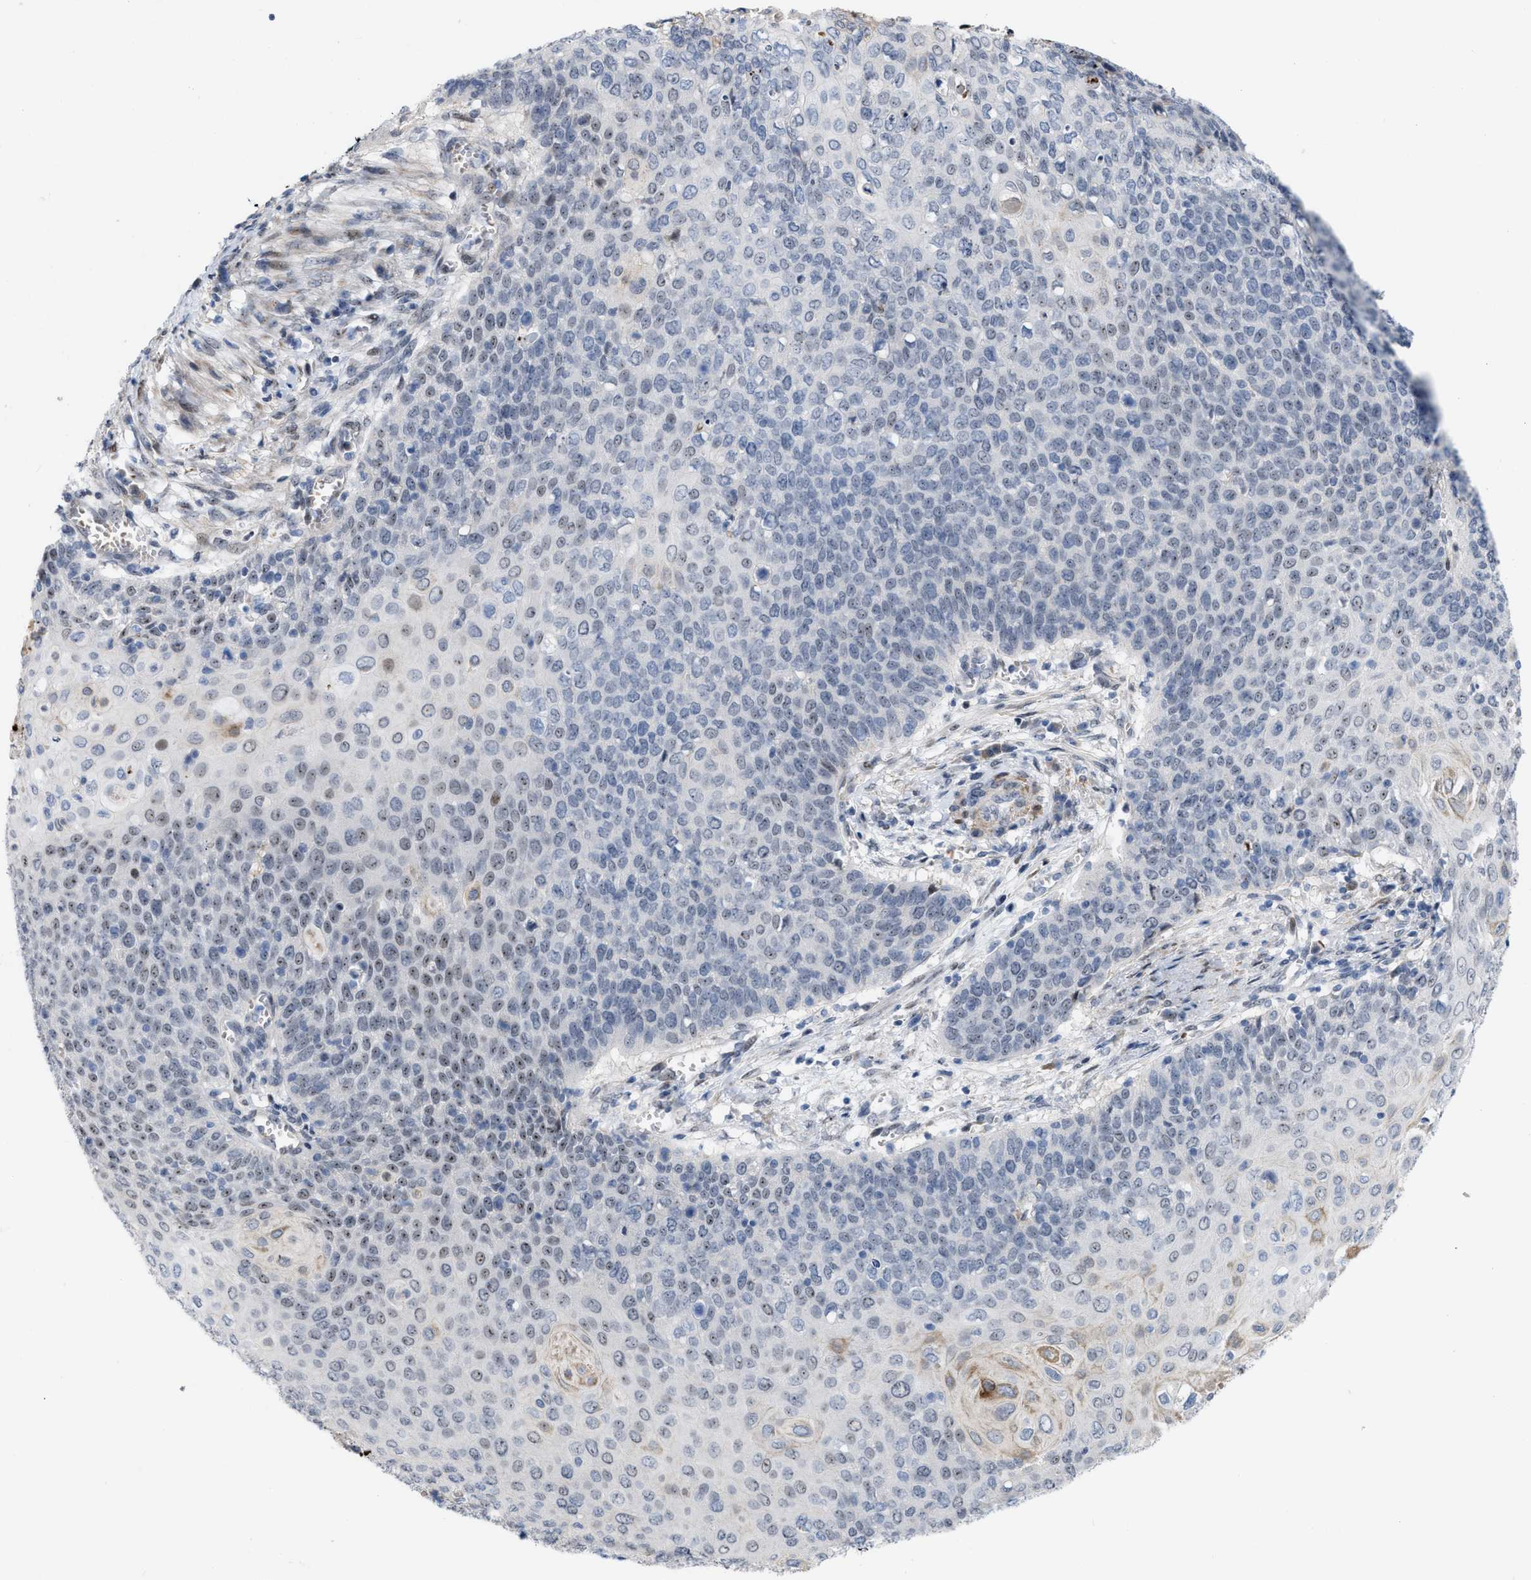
{"staining": {"intensity": "moderate", "quantity": "<25%", "location": "nuclear"}, "tissue": "cervical cancer", "cell_type": "Tumor cells", "image_type": "cancer", "snomed": [{"axis": "morphology", "description": "Squamous cell carcinoma, NOS"}, {"axis": "topography", "description": "Cervix"}], "caption": "DAB (3,3'-diaminobenzidine) immunohistochemical staining of cervical cancer displays moderate nuclear protein staining in about <25% of tumor cells.", "gene": "POLR1F", "patient": {"sex": "female", "age": 39}}